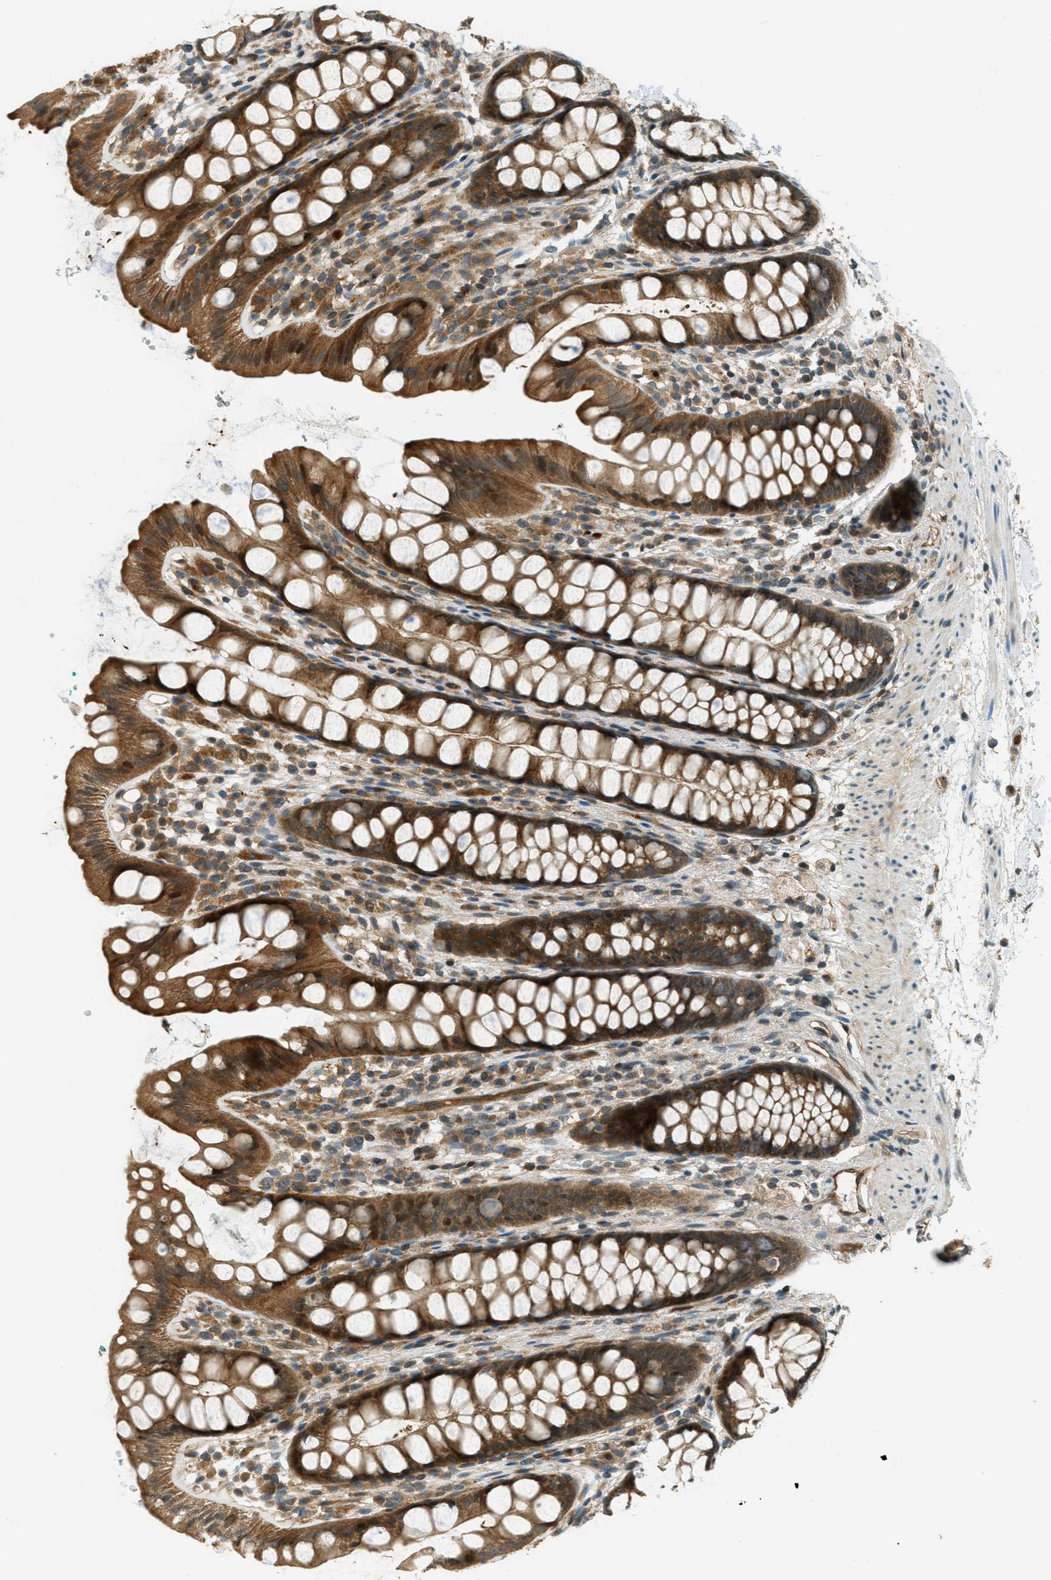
{"staining": {"intensity": "moderate", "quantity": ">75%", "location": "cytoplasmic/membranous,nuclear"}, "tissue": "rectum", "cell_type": "Glandular cells", "image_type": "normal", "snomed": [{"axis": "morphology", "description": "Normal tissue, NOS"}, {"axis": "topography", "description": "Rectum"}], "caption": "This micrograph displays benign rectum stained with immunohistochemistry (IHC) to label a protein in brown. The cytoplasmic/membranous,nuclear of glandular cells show moderate positivity for the protein. Nuclei are counter-stained blue.", "gene": "PTPN23", "patient": {"sex": "female", "age": 65}}